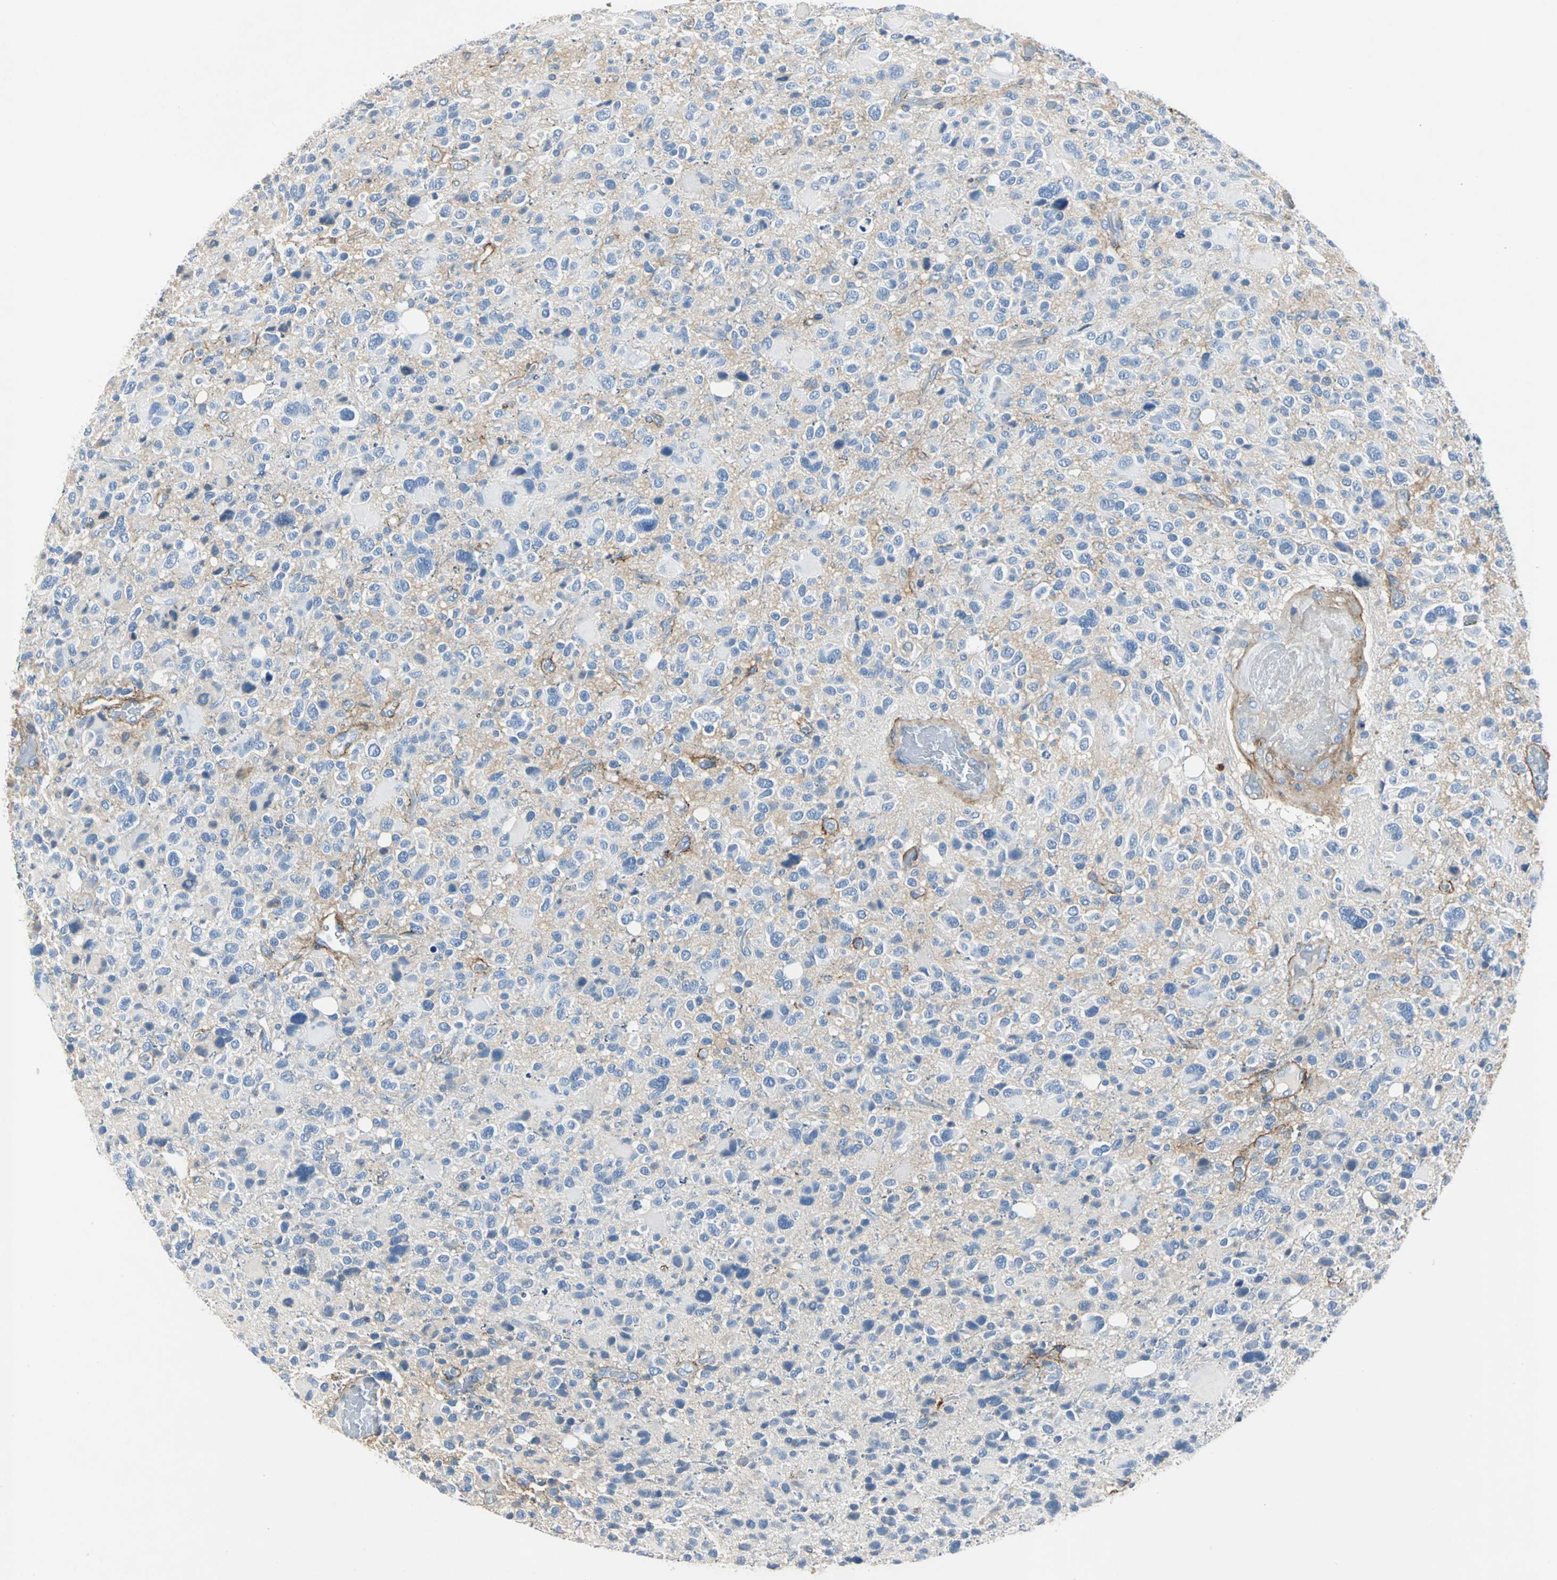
{"staining": {"intensity": "negative", "quantity": "none", "location": "none"}, "tissue": "glioma", "cell_type": "Tumor cells", "image_type": "cancer", "snomed": [{"axis": "morphology", "description": "Glioma, malignant, High grade"}, {"axis": "topography", "description": "Brain"}], "caption": "Human glioma stained for a protein using immunohistochemistry (IHC) exhibits no staining in tumor cells.", "gene": "EFNB3", "patient": {"sex": "male", "age": 48}}